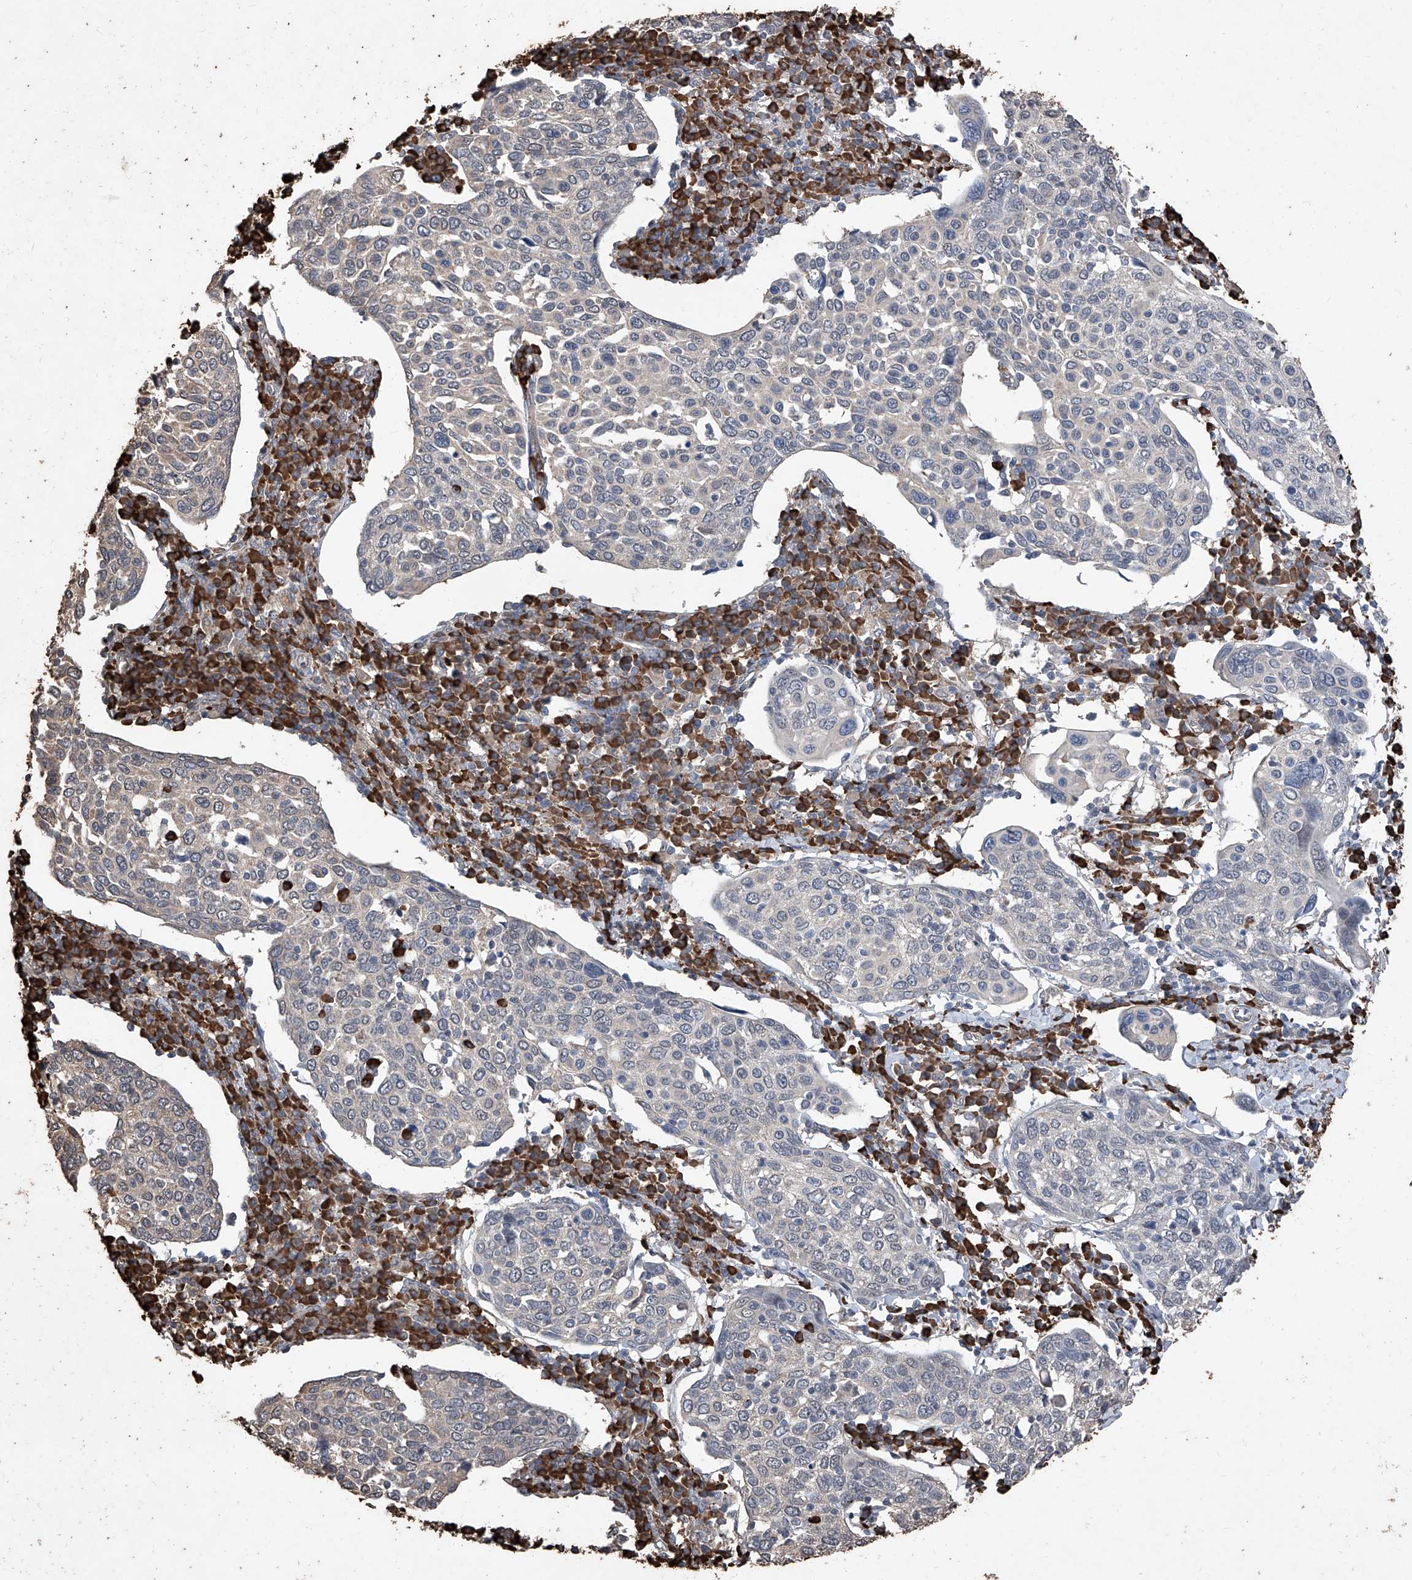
{"staining": {"intensity": "negative", "quantity": "none", "location": "none"}, "tissue": "cervical cancer", "cell_type": "Tumor cells", "image_type": "cancer", "snomed": [{"axis": "morphology", "description": "Squamous cell carcinoma, NOS"}, {"axis": "topography", "description": "Cervix"}], "caption": "IHC micrograph of neoplastic tissue: squamous cell carcinoma (cervical) stained with DAB (3,3'-diaminobenzidine) reveals no significant protein positivity in tumor cells. The staining is performed using DAB (3,3'-diaminobenzidine) brown chromogen with nuclei counter-stained in using hematoxylin.", "gene": "EML1", "patient": {"sex": "female", "age": 40}}